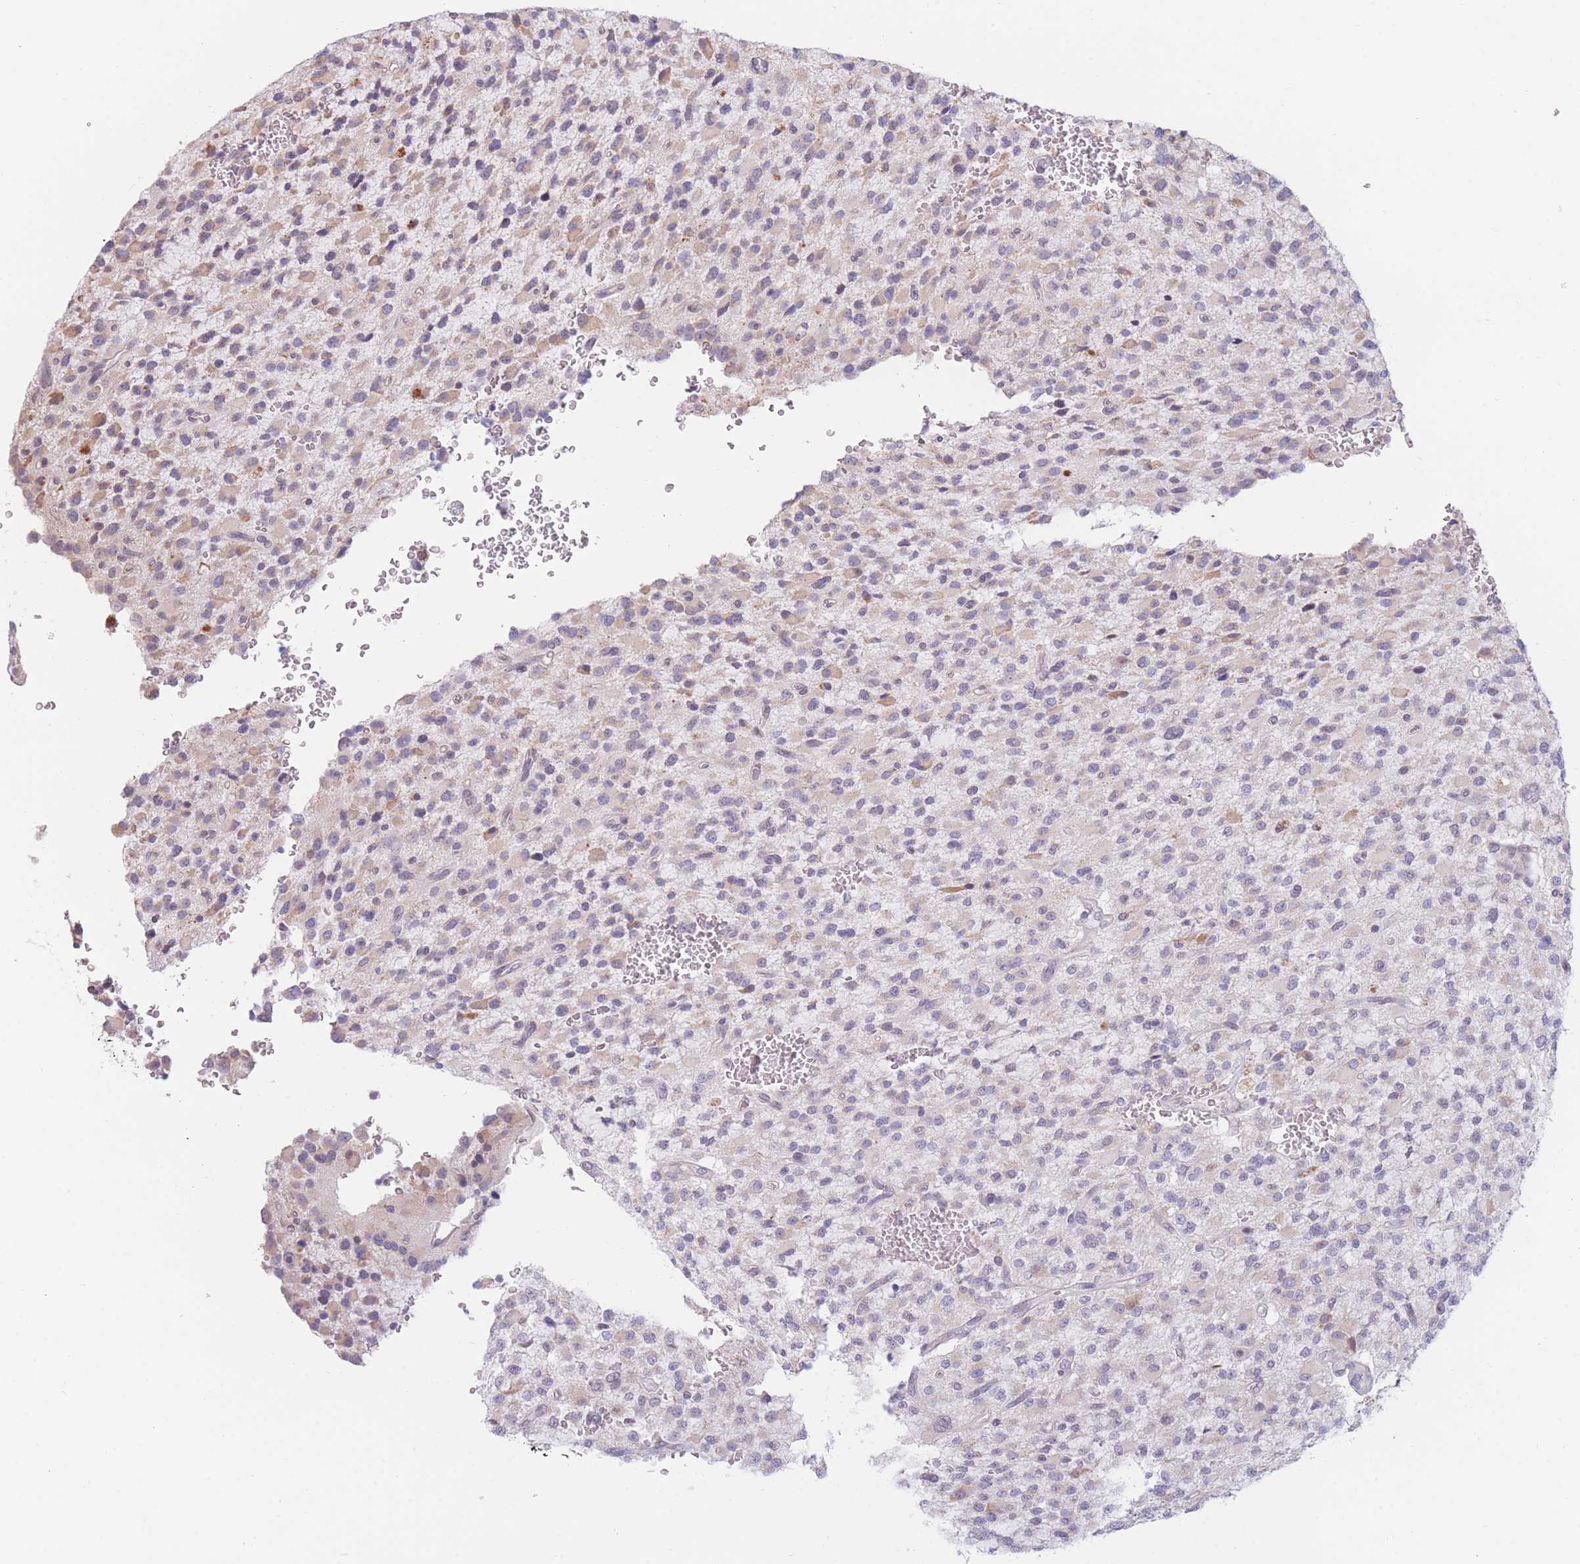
{"staining": {"intensity": "weak", "quantity": "25%-75%", "location": "cytoplasmic/membranous"}, "tissue": "glioma", "cell_type": "Tumor cells", "image_type": "cancer", "snomed": [{"axis": "morphology", "description": "Glioma, malignant, High grade"}, {"axis": "topography", "description": "Brain"}], "caption": "The photomicrograph shows a brown stain indicating the presence of a protein in the cytoplasmic/membranous of tumor cells in glioma.", "gene": "COL27A1", "patient": {"sex": "male", "age": 34}}